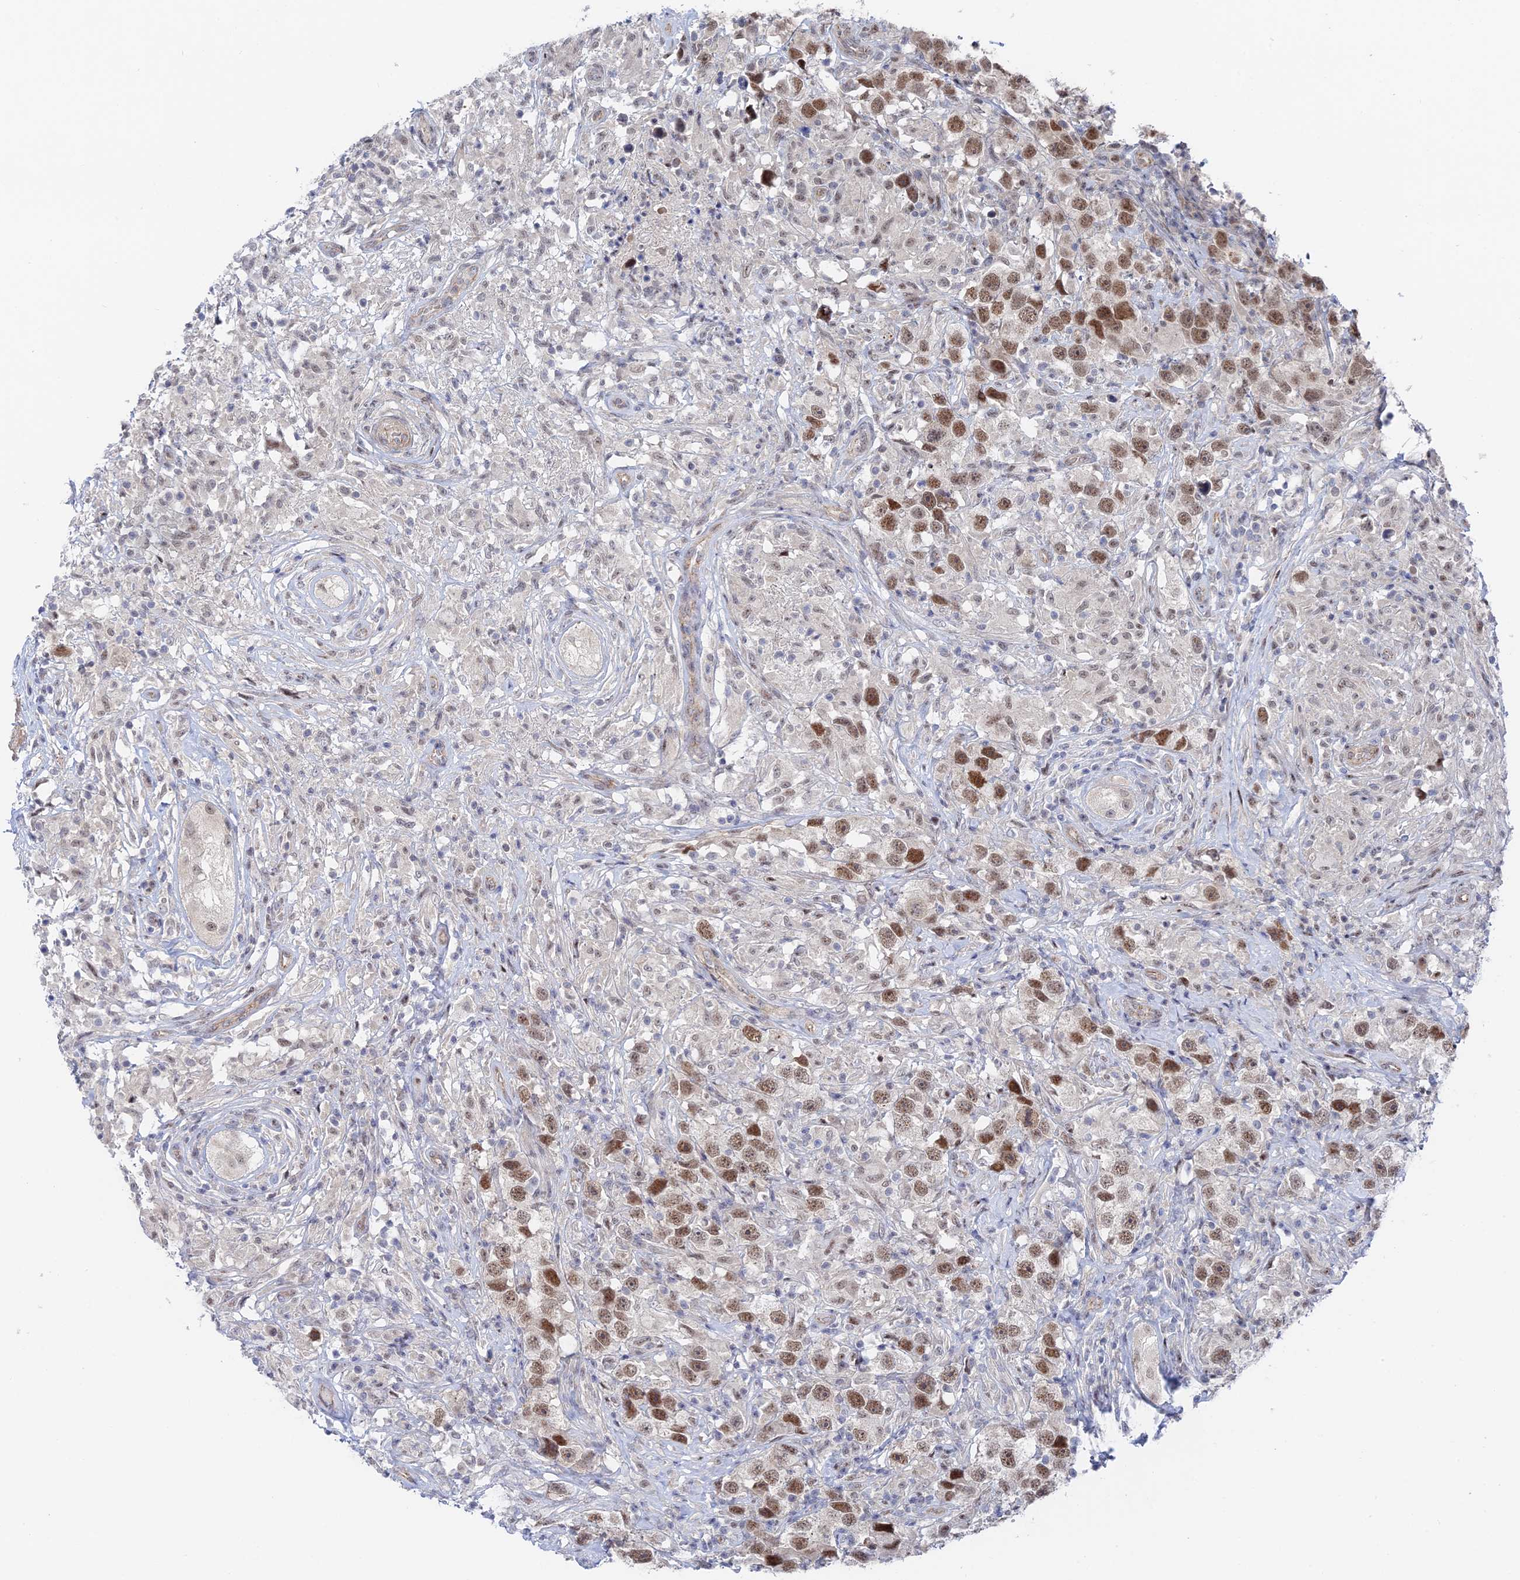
{"staining": {"intensity": "moderate", "quantity": ">75%", "location": "nuclear"}, "tissue": "testis cancer", "cell_type": "Tumor cells", "image_type": "cancer", "snomed": [{"axis": "morphology", "description": "Seminoma, NOS"}, {"axis": "topography", "description": "Testis"}], "caption": "The image shows staining of seminoma (testis), revealing moderate nuclear protein staining (brown color) within tumor cells.", "gene": "CFAP92", "patient": {"sex": "male", "age": 49}}